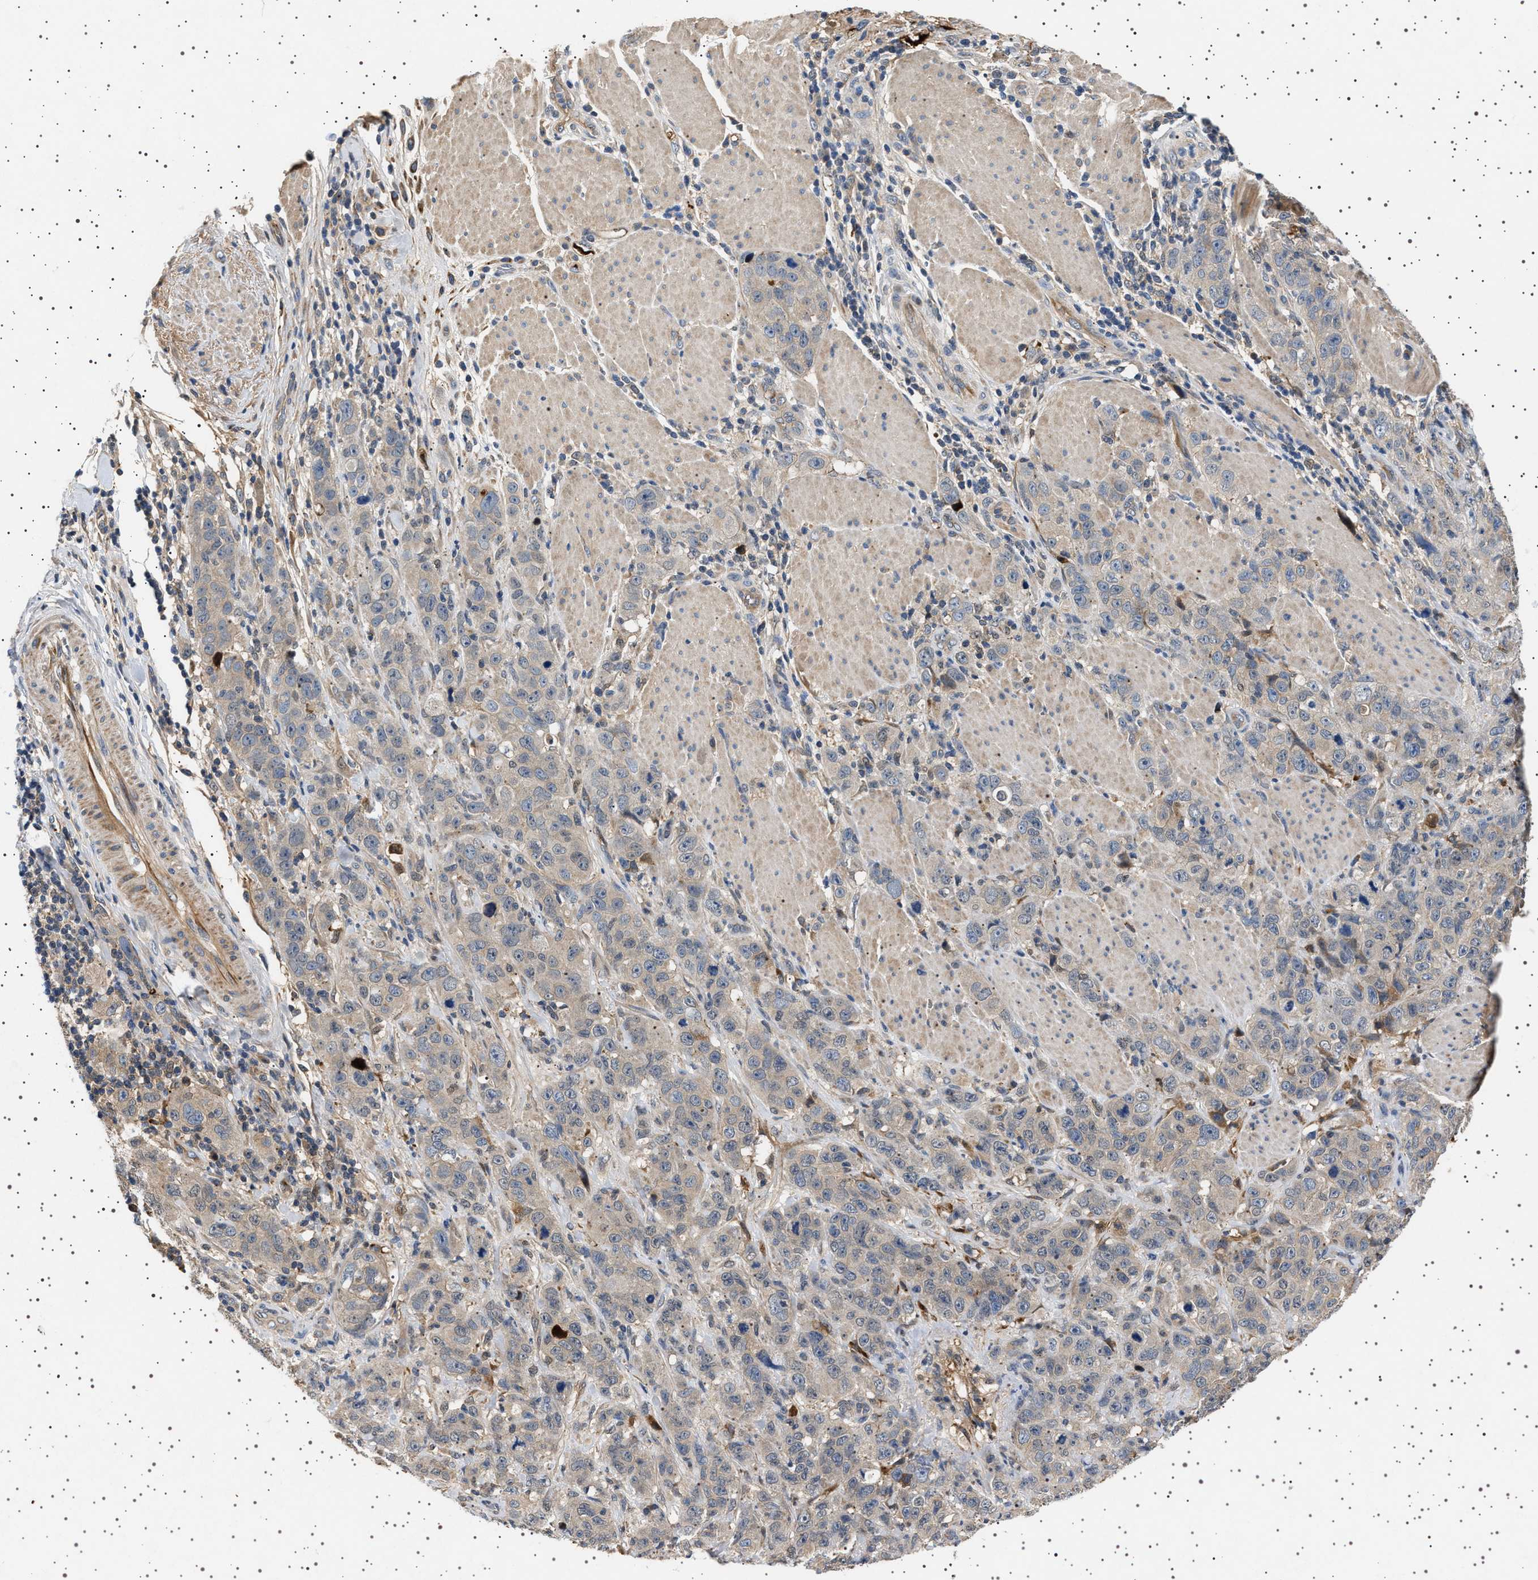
{"staining": {"intensity": "negative", "quantity": "none", "location": "none"}, "tissue": "stomach cancer", "cell_type": "Tumor cells", "image_type": "cancer", "snomed": [{"axis": "morphology", "description": "Adenocarcinoma, NOS"}, {"axis": "topography", "description": "Stomach"}], "caption": "Immunohistochemistry of human stomach adenocarcinoma shows no staining in tumor cells.", "gene": "FICD", "patient": {"sex": "male", "age": 48}}